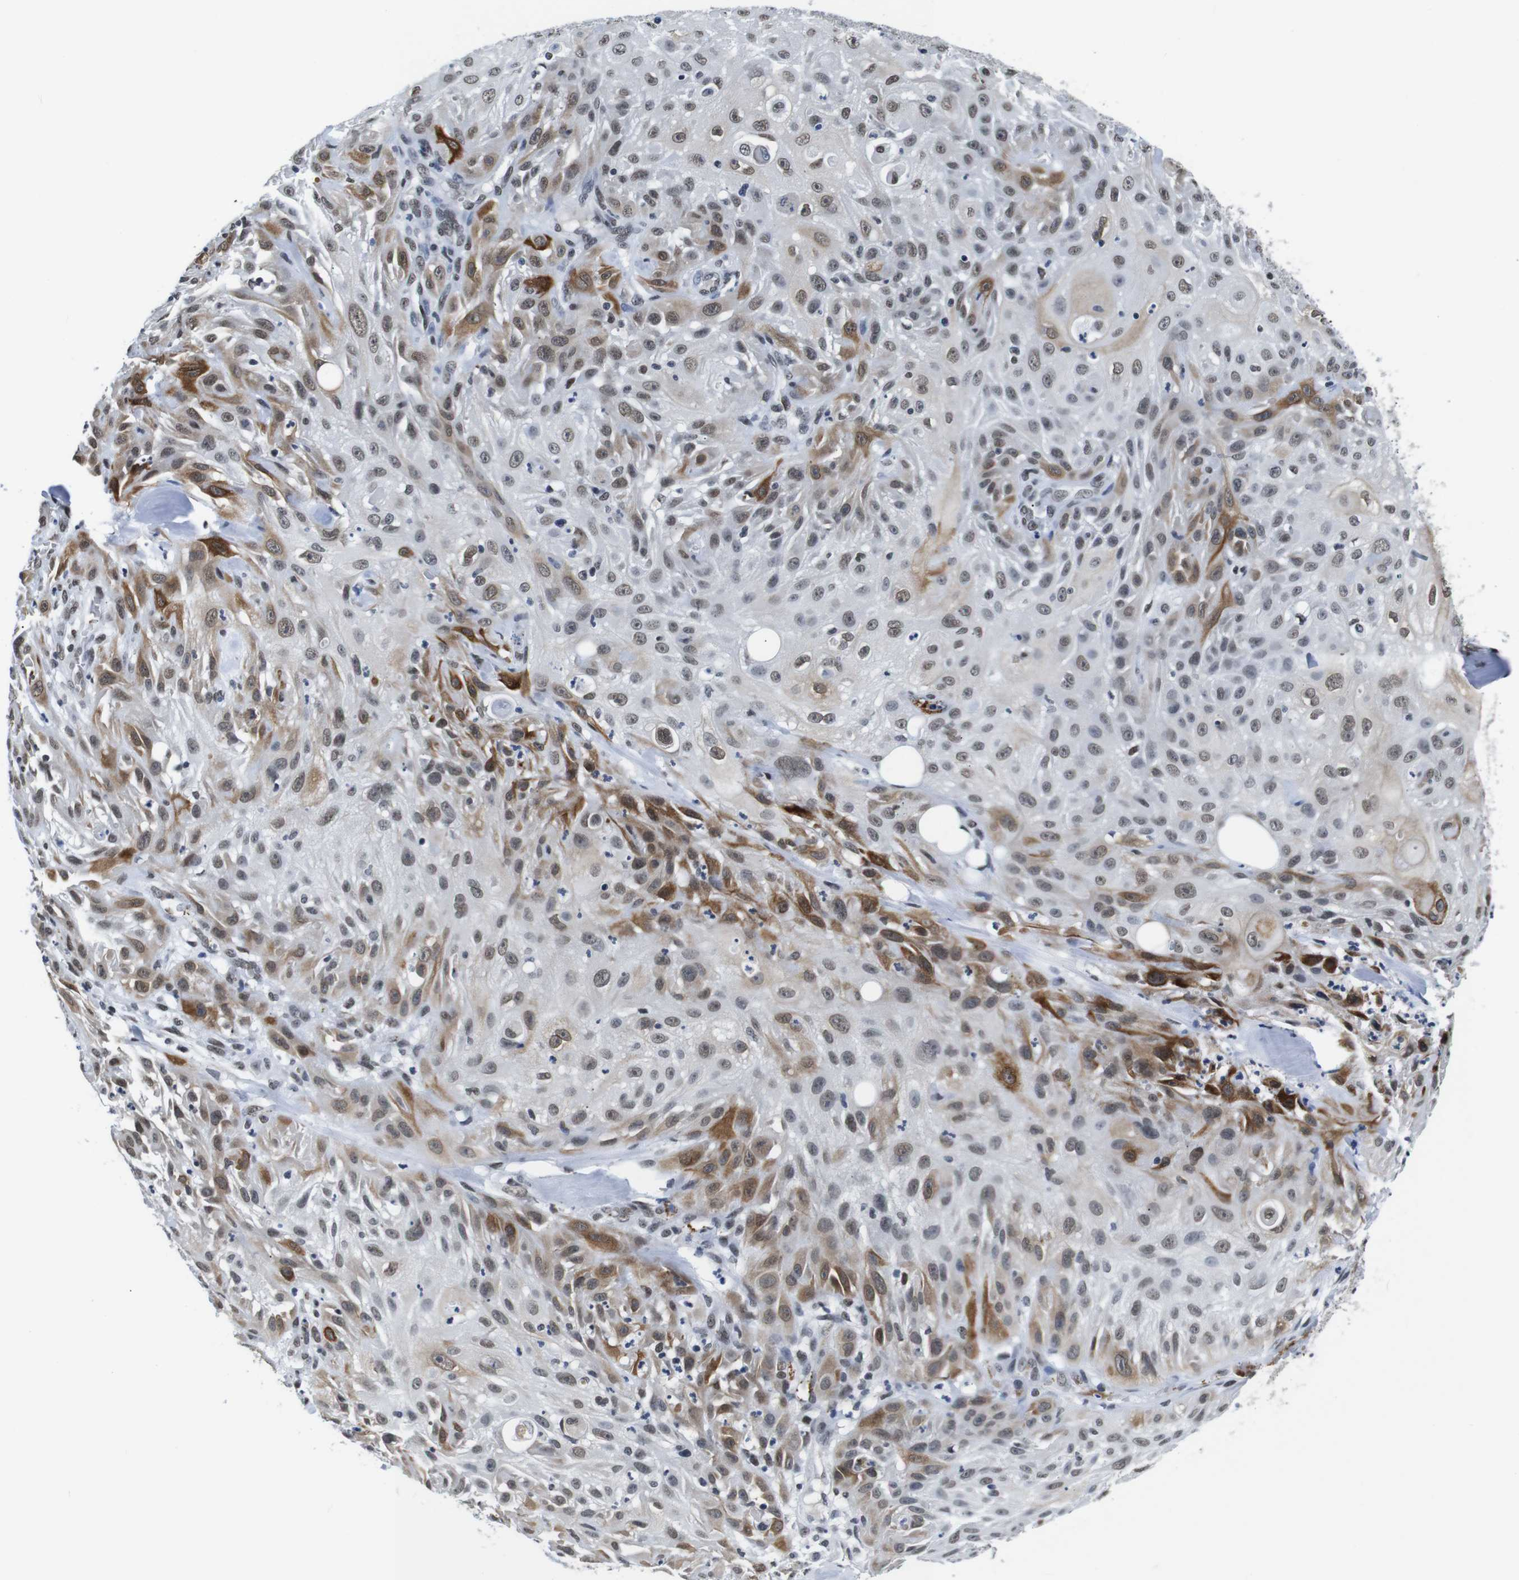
{"staining": {"intensity": "moderate", "quantity": "25%-75%", "location": "cytoplasmic/membranous,nuclear"}, "tissue": "skin cancer", "cell_type": "Tumor cells", "image_type": "cancer", "snomed": [{"axis": "morphology", "description": "Squamous cell carcinoma, NOS"}, {"axis": "topography", "description": "Skin"}], "caption": "Squamous cell carcinoma (skin) stained with a protein marker displays moderate staining in tumor cells.", "gene": "ILDR2", "patient": {"sex": "male", "age": 75}}